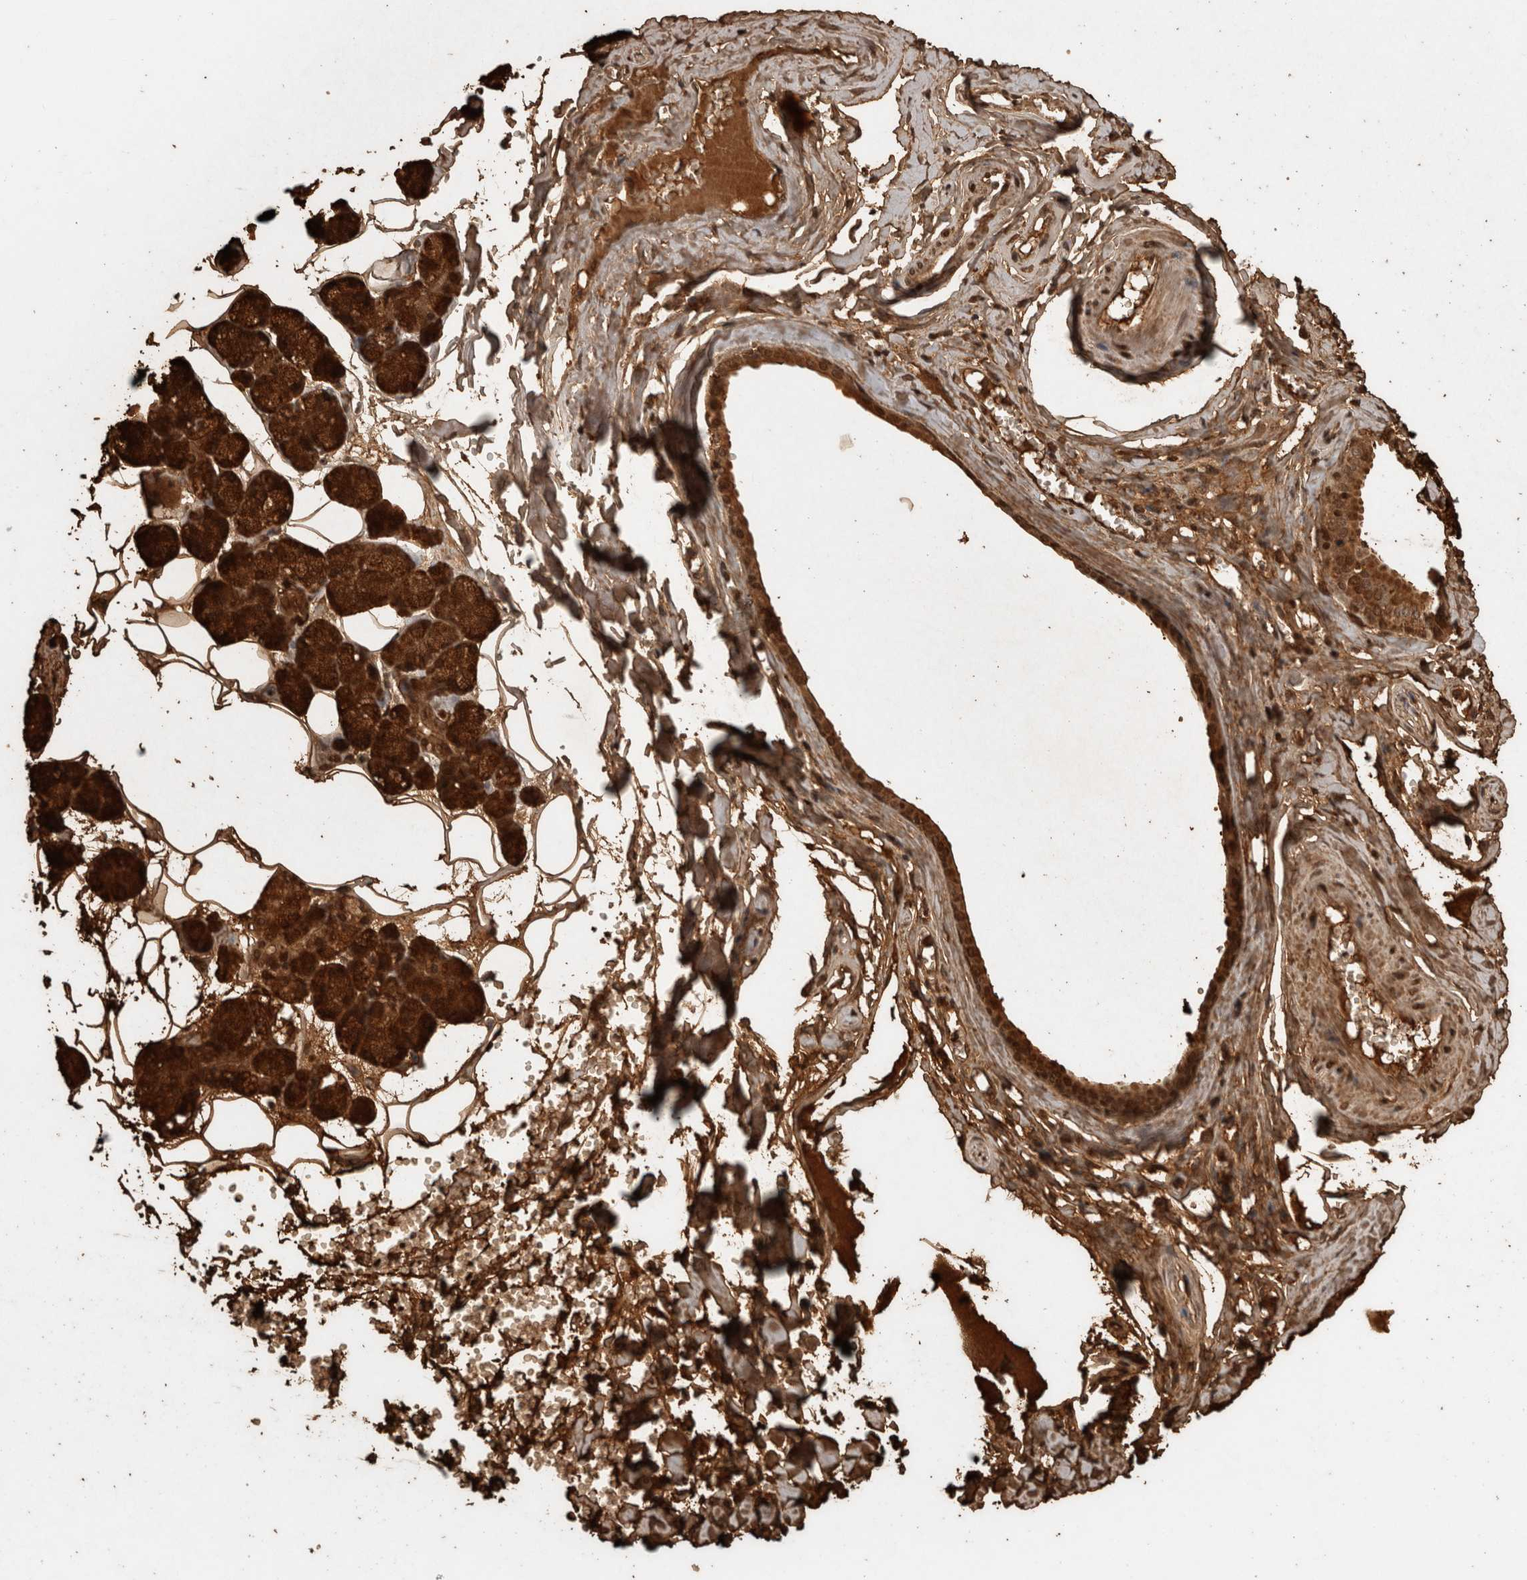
{"staining": {"intensity": "strong", "quantity": ">75%", "location": "cytoplasmic/membranous,nuclear"}, "tissue": "salivary gland", "cell_type": "Glandular cells", "image_type": "normal", "snomed": [{"axis": "morphology", "description": "Normal tissue, NOS"}, {"axis": "topography", "description": "Salivary gland"}], "caption": "About >75% of glandular cells in unremarkable human salivary gland reveal strong cytoplasmic/membranous,nuclear protein expression as visualized by brown immunohistochemical staining.", "gene": "KDM8", "patient": {"sex": "male", "age": 62}}